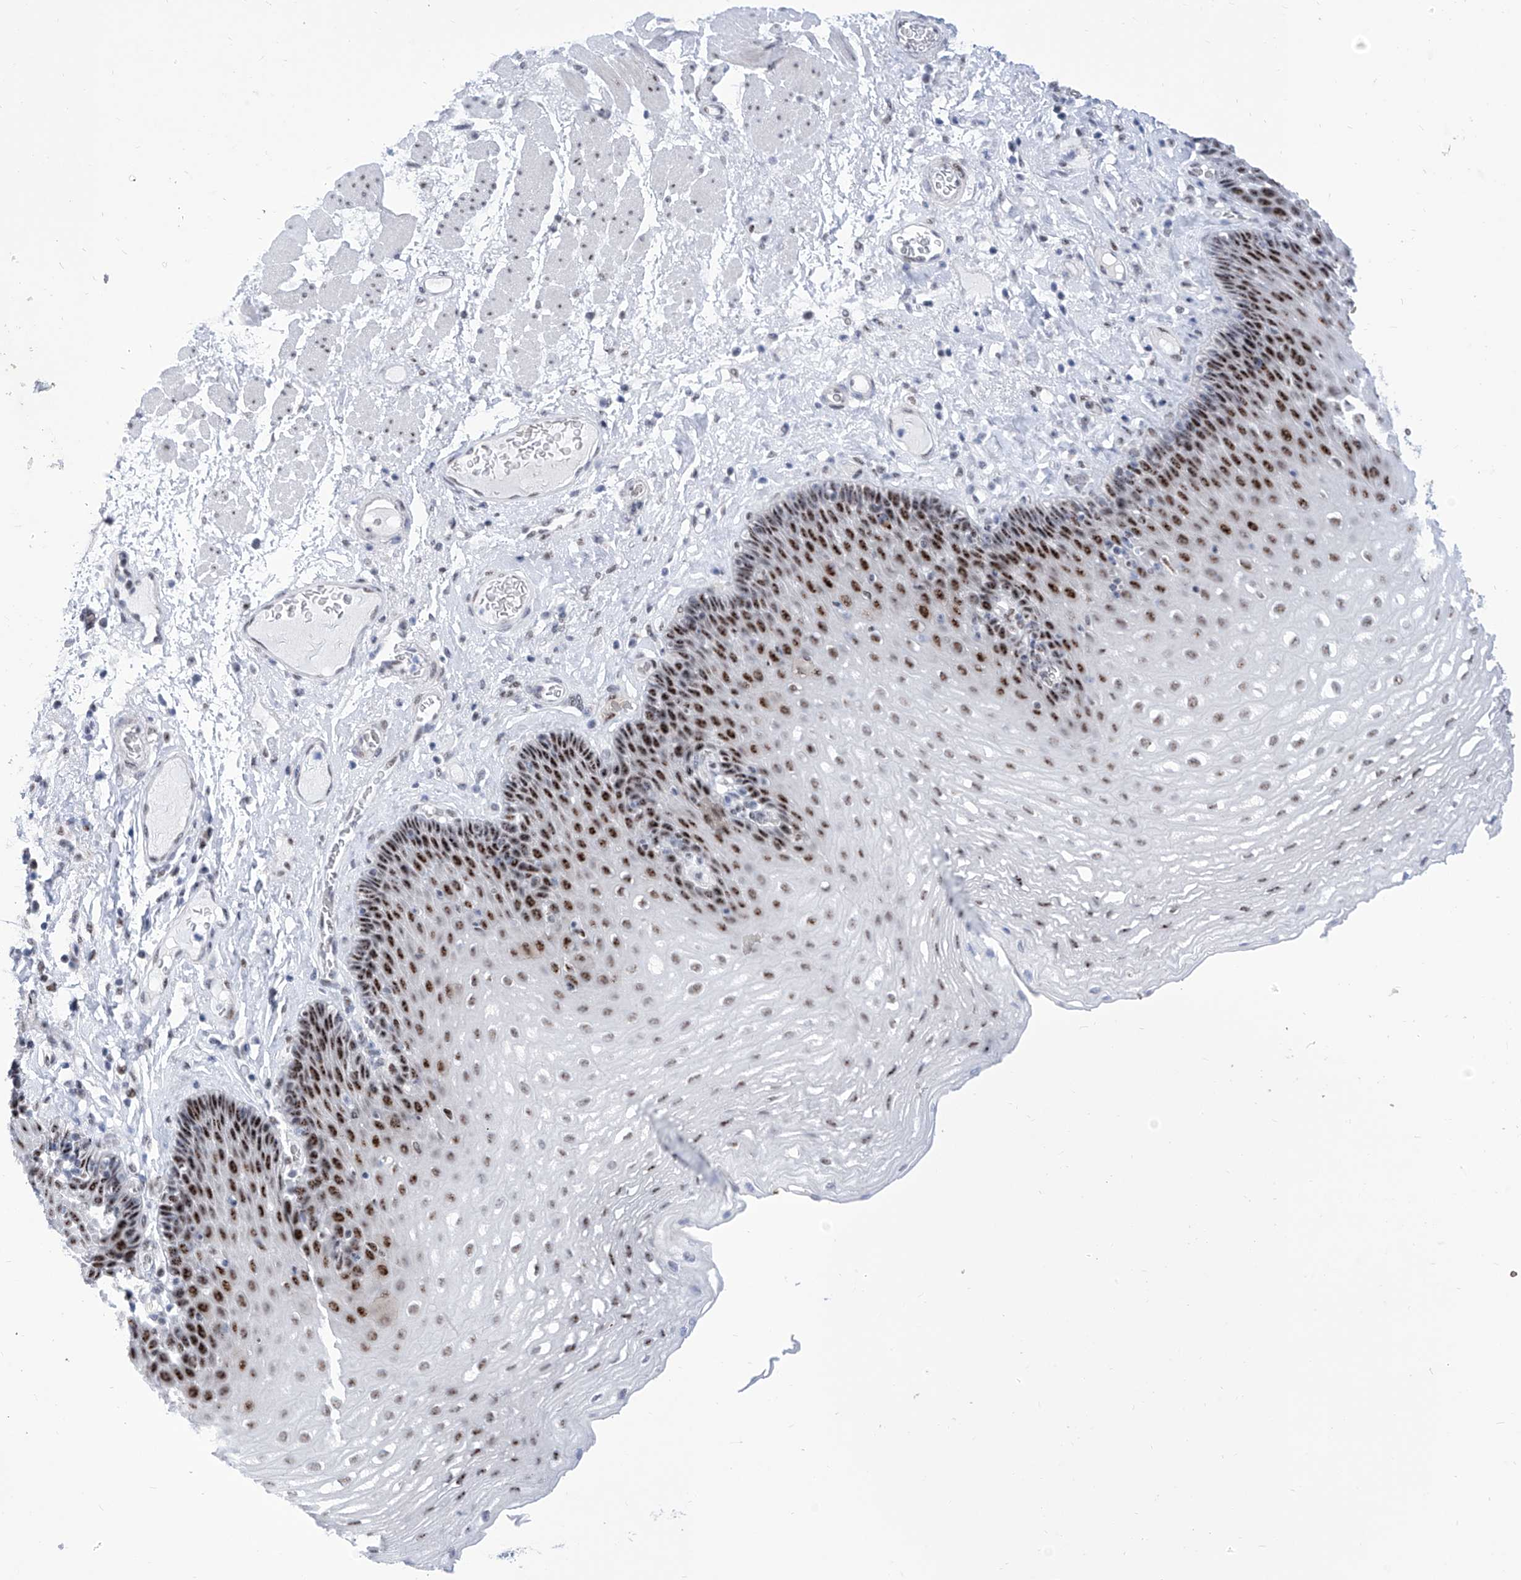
{"staining": {"intensity": "strong", "quantity": "25%-75%", "location": "nuclear"}, "tissue": "esophagus", "cell_type": "Squamous epithelial cells", "image_type": "normal", "snomed": [{"axis": "morphology", "description": "Normal tissue, NOS"}, {"axis": "topography", "description": "Esophagus"}], "caption": "Esophagus stained for a protein reveals strong nuclear positivity in squamous epithelial cells. The staining is performed using DAB brown chromogen to label protein expression. The nuclei are counter-stained blue using hematoxylin.", "gene": "SART1", "patient": {"sex": "female", "age": 66}}